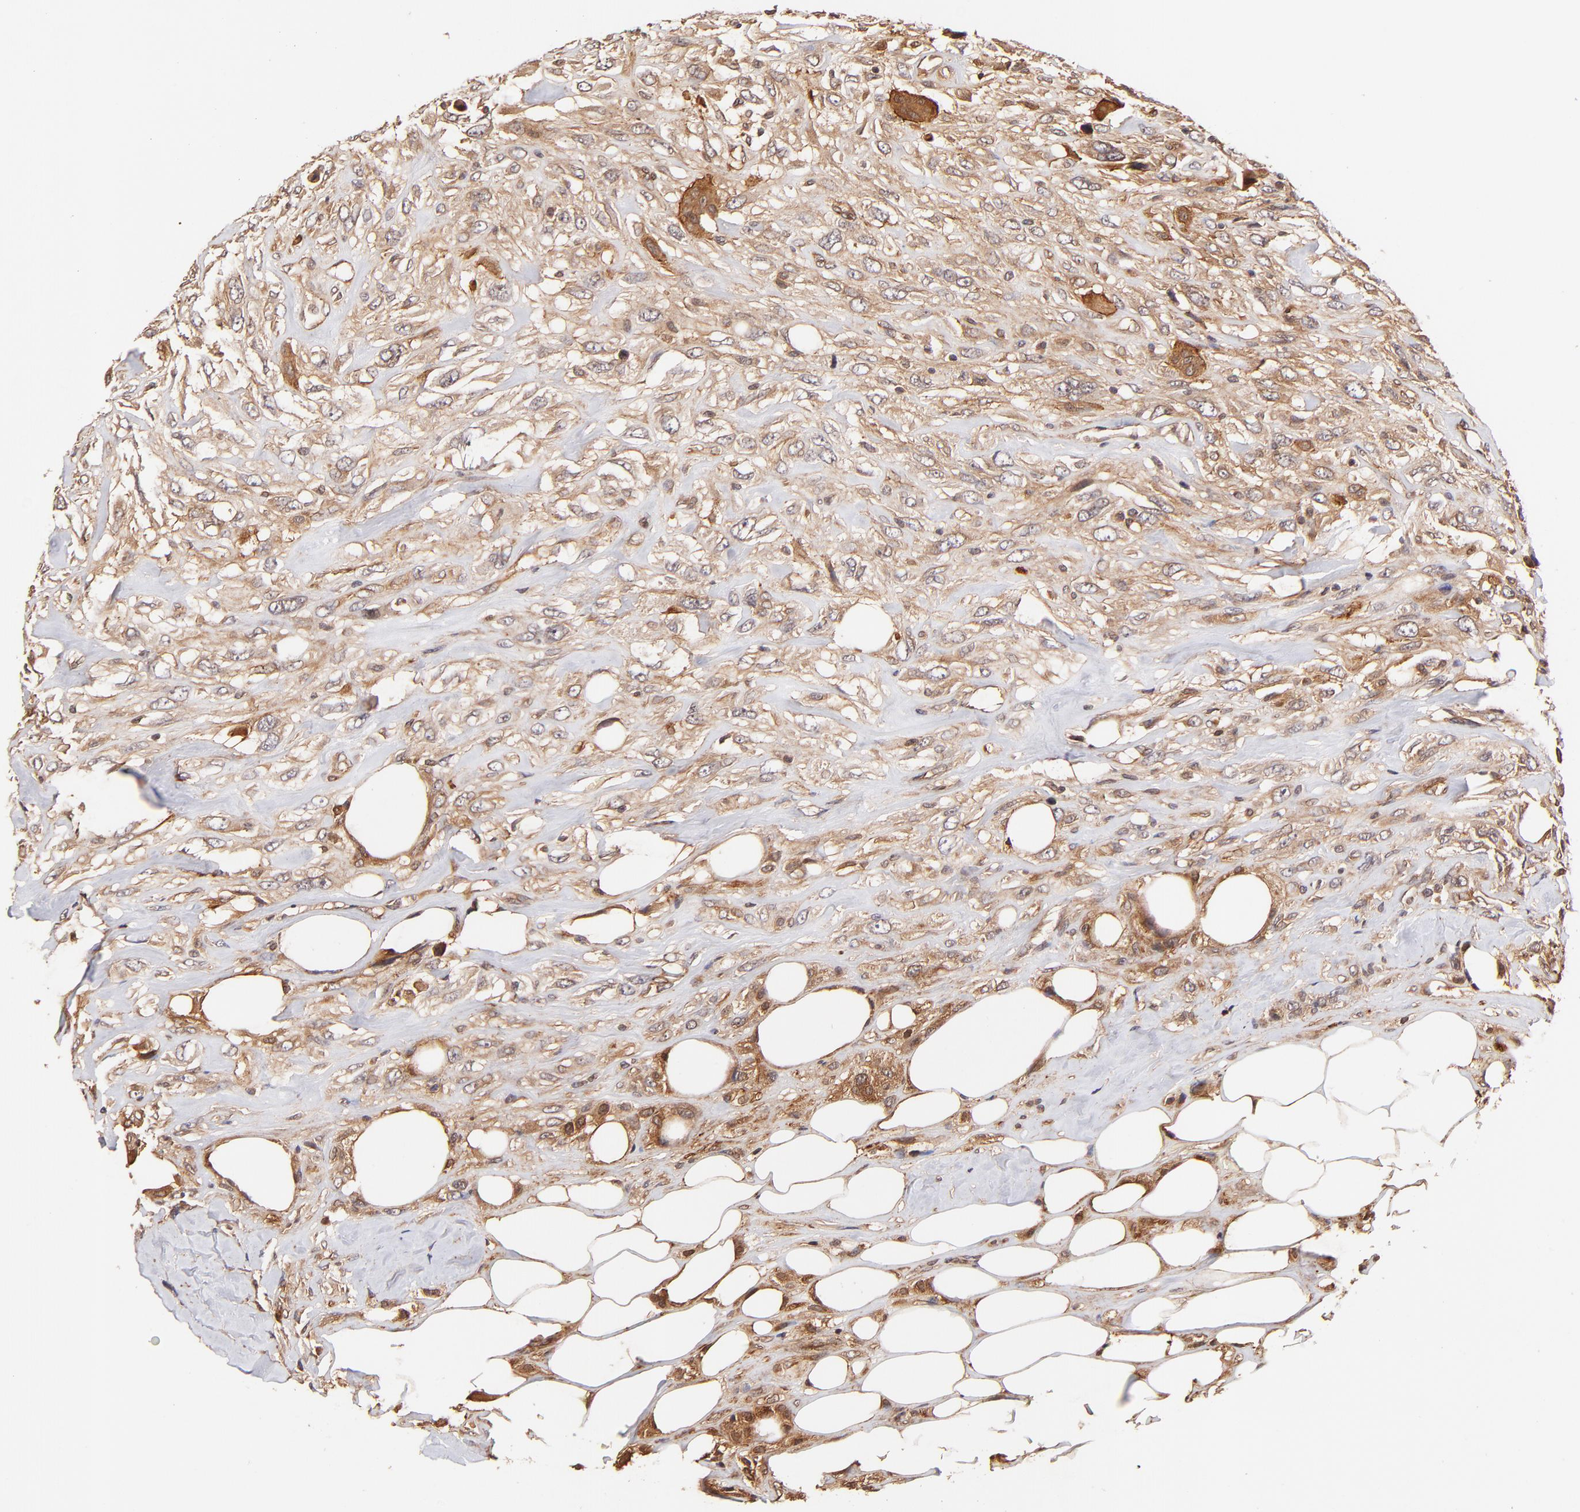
{"staining": {"intensity": "moderate", "quantity": ">75%", "location": "cytoplasmic/membranous"}, "tissue": "breast cancer", "cell_type": "Tumor cells", "image_type": "cancer", "snomed": [{"axis": "morphology", "description": "Neoplasm, malignant, NOS"}, {"axis": "topography", "description": "Breast"}], "caption": "Moderate cytoplasmic/membranous protein staining is identified in approximately >75% of tumor cells in breast cancer (neoplasm (malignant)).", "gene": "ITGB1", "patient": {"sex": "female", "age": 50}}